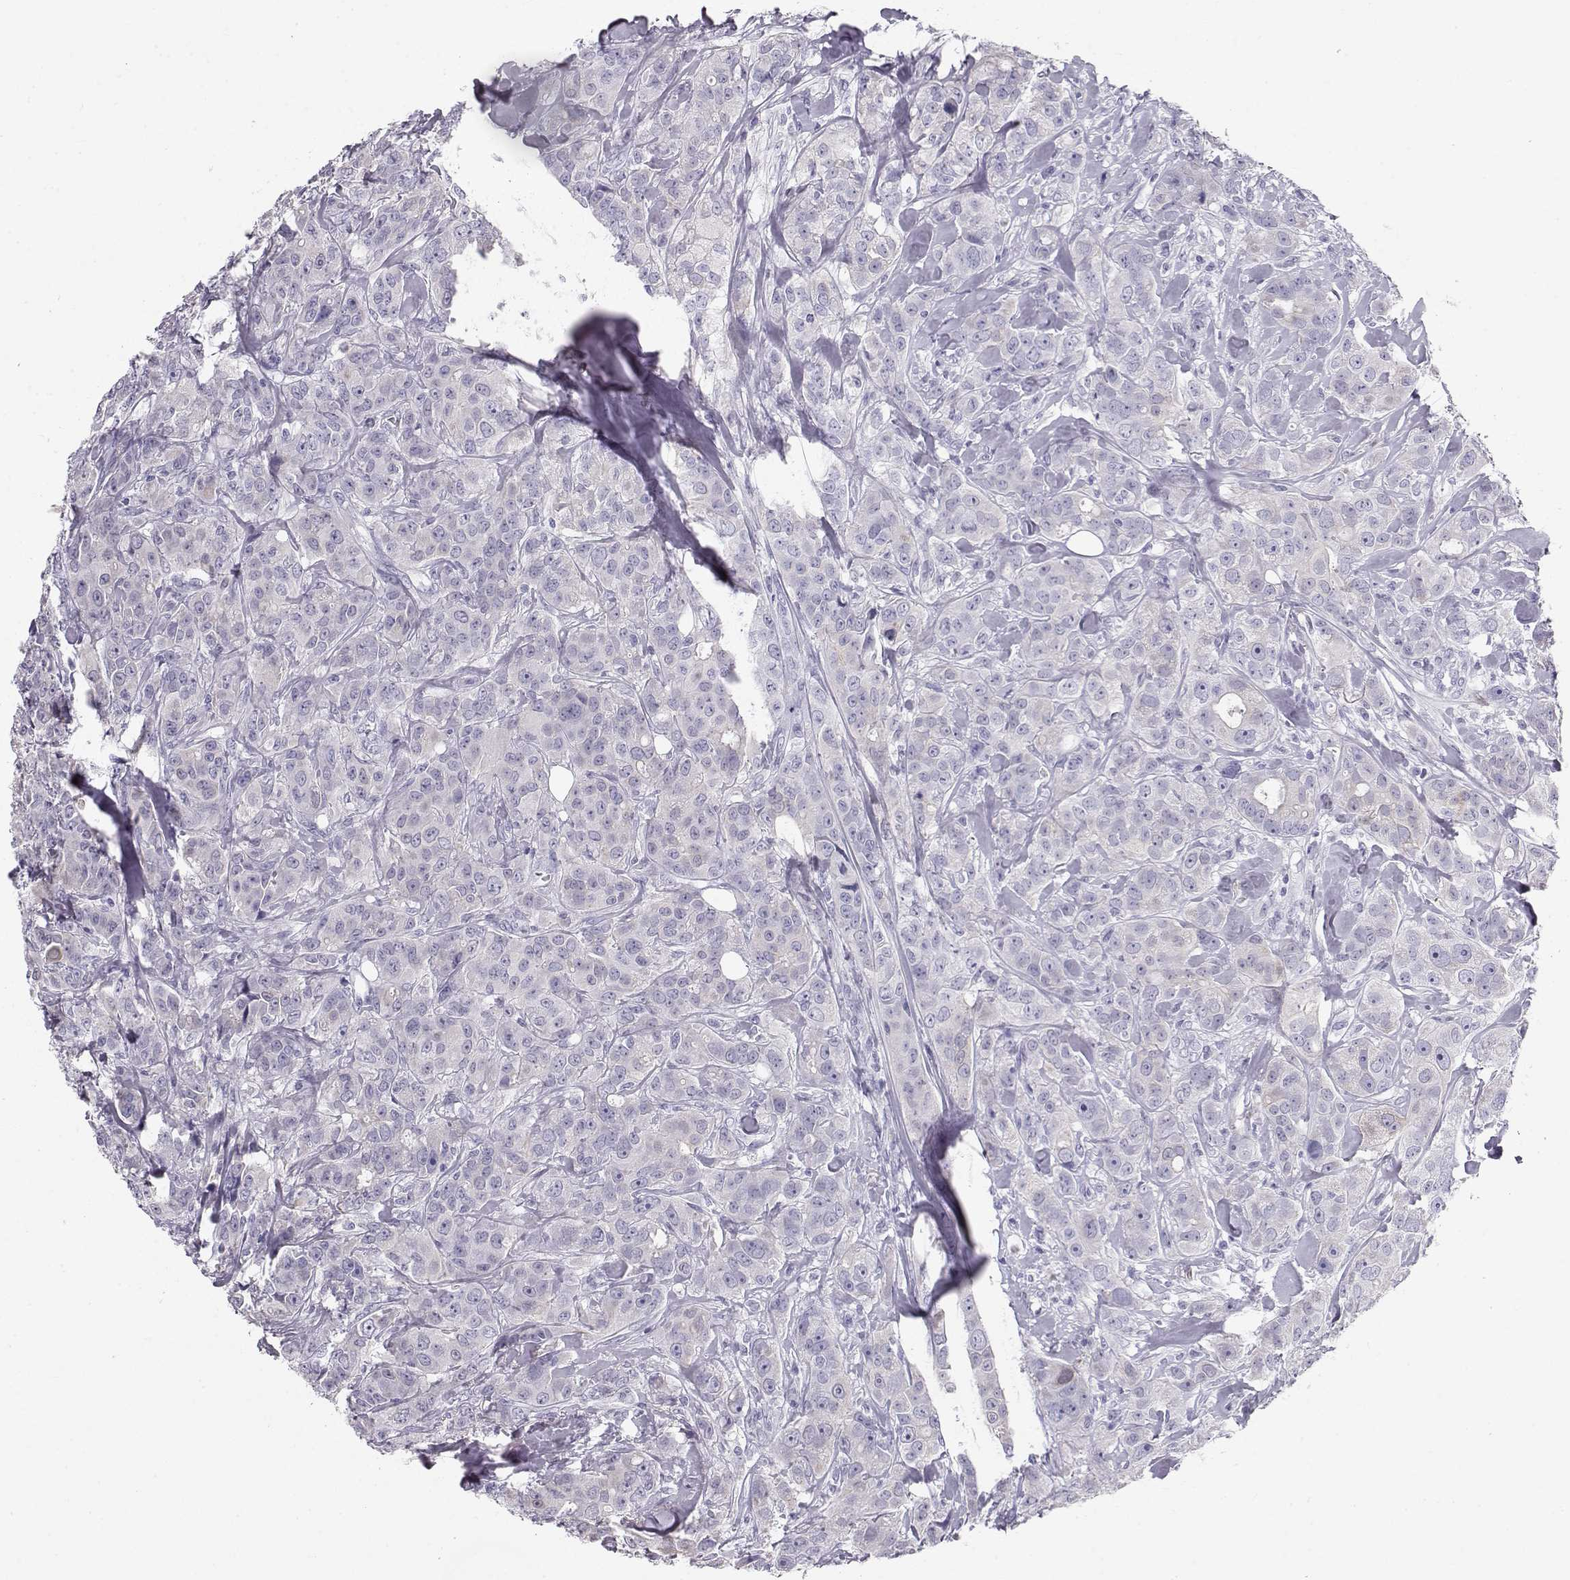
{"staining": {"intensity": "negative", "quantity": "none", "location": "none"}, "tissue": "breast cancer", "cell_type": "Tumor cells", "image_type": "cancer", "snomed": [{"axis": "morphology", "description": "Duct carcinoma"}, {"axis": "topography", "description": "Breast"}], "caption": "High magnification brightfield microscopy of breast cancer stained with DAB (3,3'-diaminobenzidine) (brown) and counterstained with hematoxylin (blue): tumor cells show no significant positivity.", "gene": "GPR26", "patient": {"sex": "female", "age": 43}}